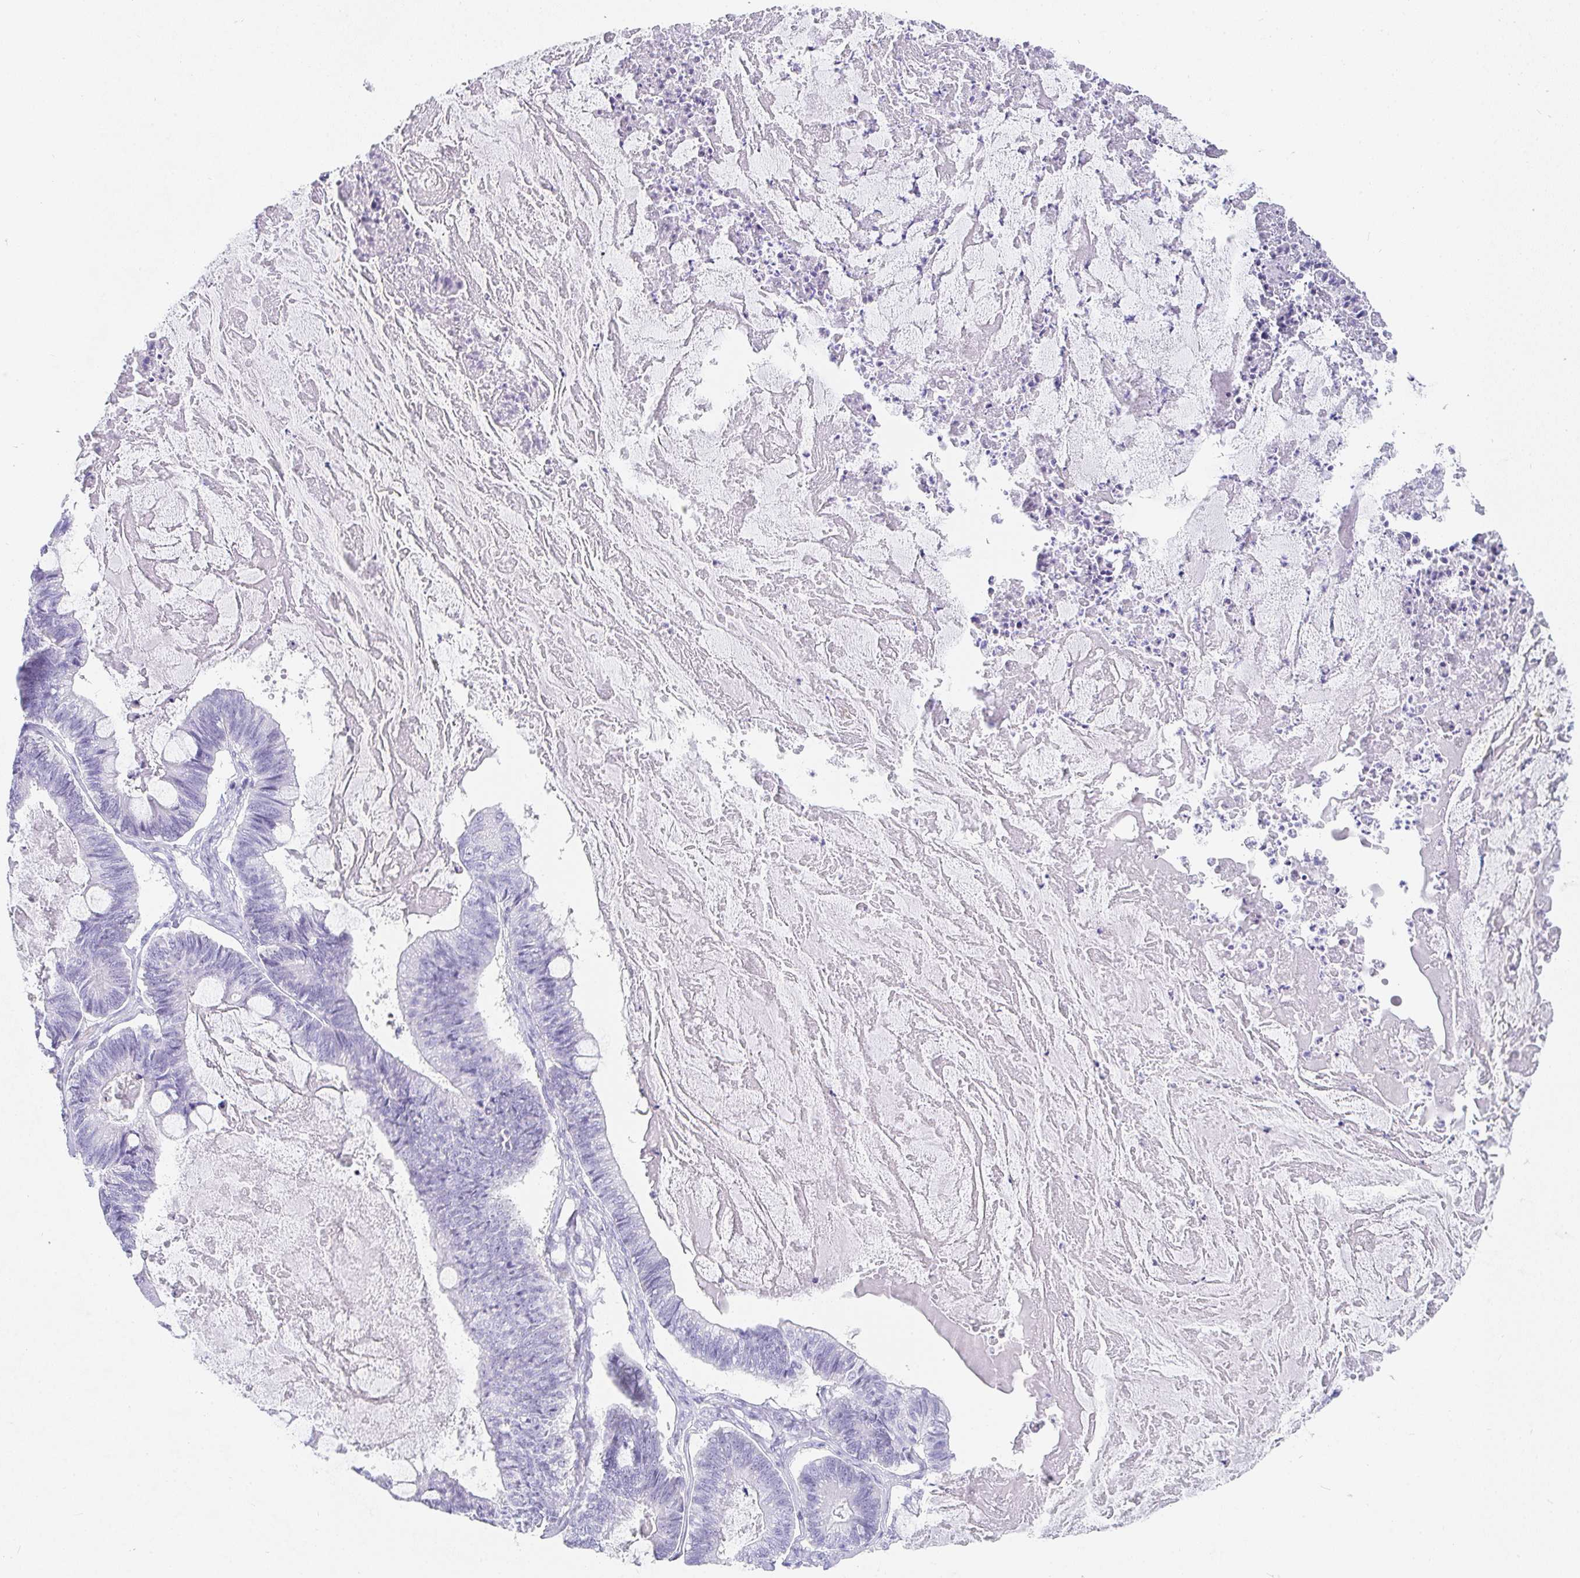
{"staining": {"intensity": "negative", "quantity": "none", "location": "none"}, "tissue": "ovarian cancer", "cell_type": "Tumor cells", "image_type": "cancer", "snomed": [{"axis": "morphology", "description": "Cystadenocarcinoma, mucinous, NOS"}, {"axis": "topography", "description": "Ovary"}], "caption": "A high-resolution histopathology image shows immunohistochemistry staining of ovarian mucinous cystadenocarcinoma, which demonstrates no significant staining in tumor cells. (DAB (3,3'-diaminobenzidine) immunohistochemistry (IHC), high magnification).", "gene": "PRND", "patient": {"sex": "female", "age": 61}}